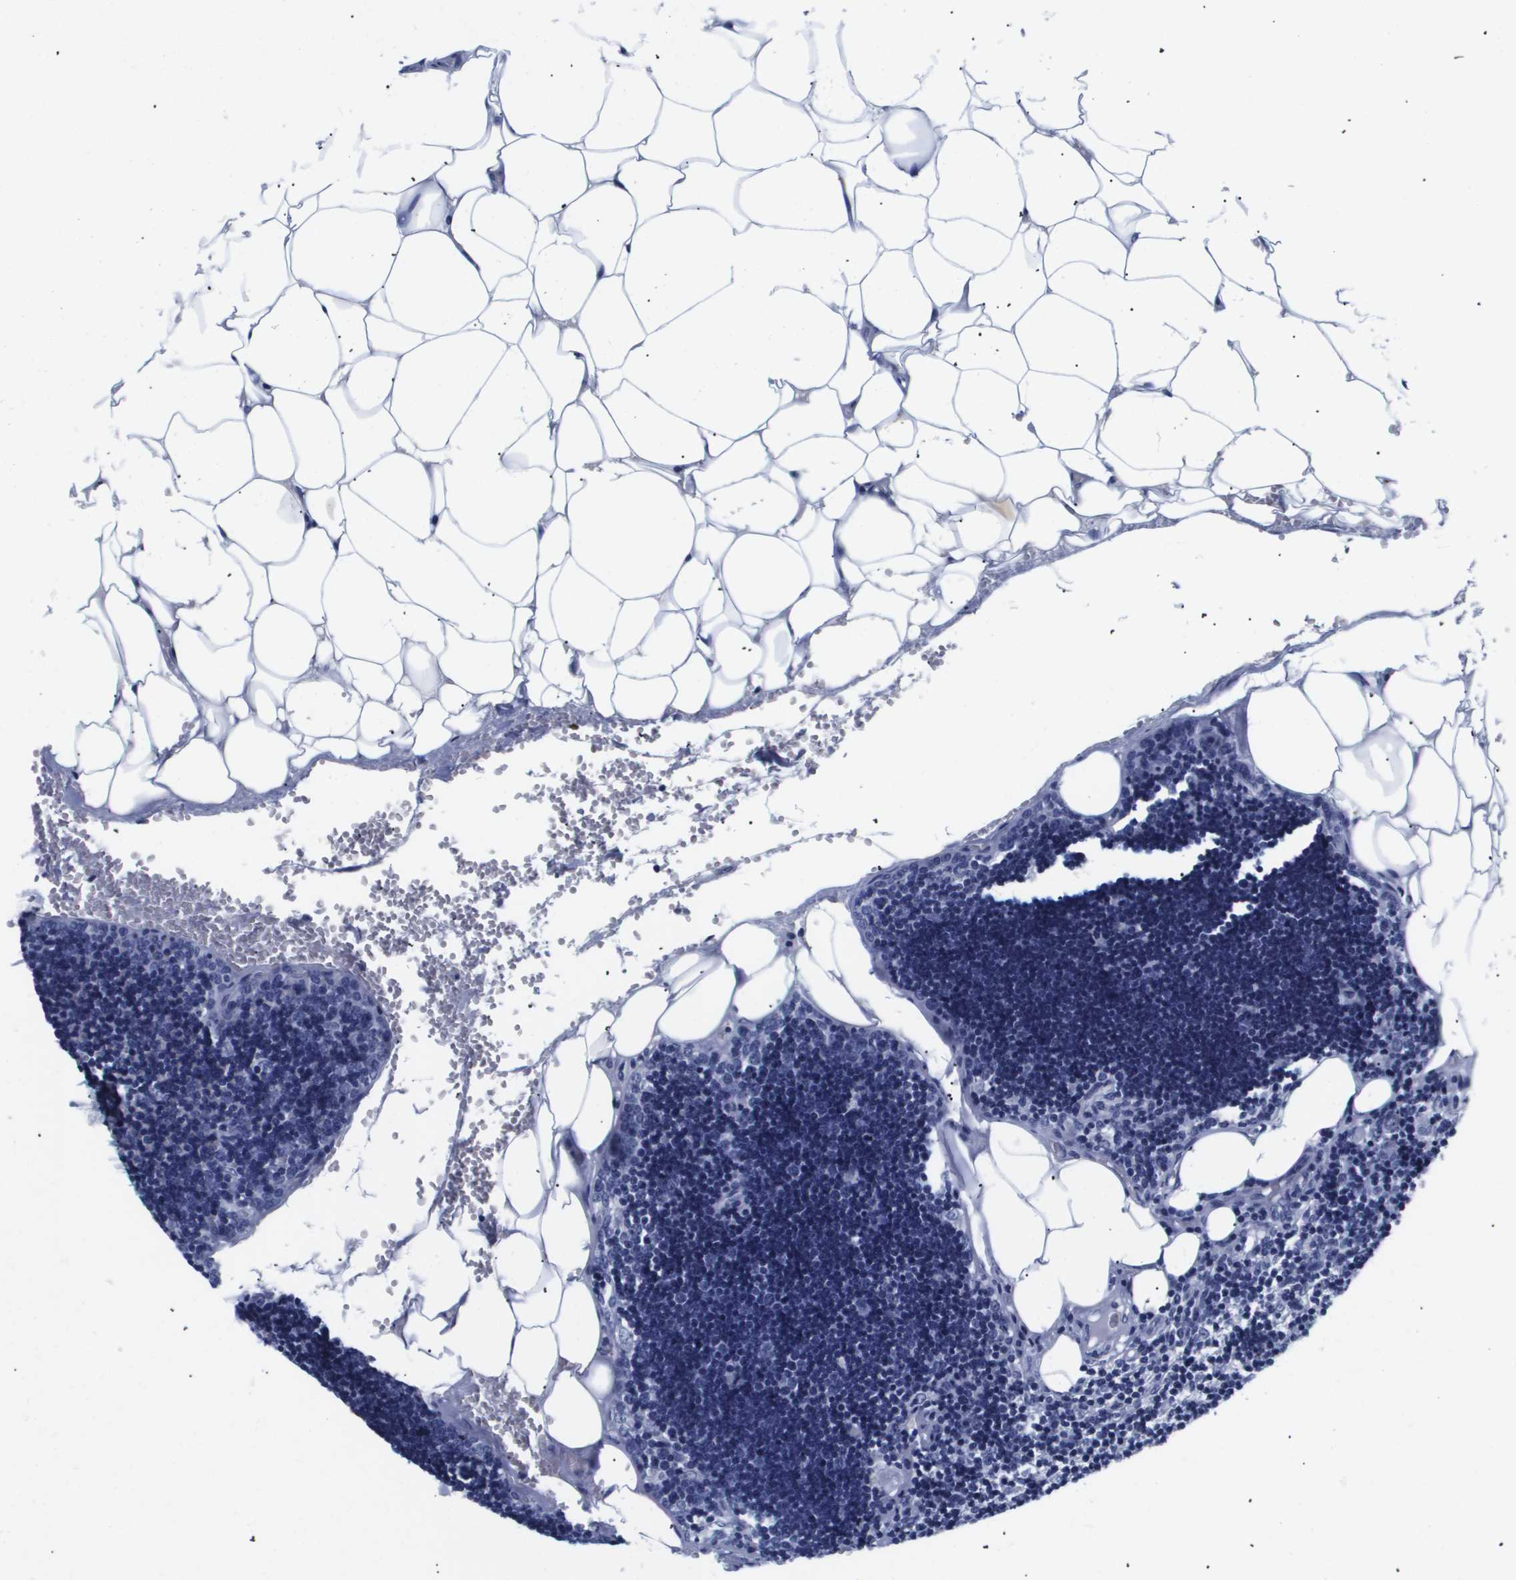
{"staining": {"intensity": "negative", "quantity": "none", "location": "none"}, "tissue": "lymph node", "cell_type": "Germinal center cells", "image_type": "normal", "snomed": [{"axis": "morphology", "description": "Normal tissue, NOS"}, {"axis": "topography", "description": "Lymph node"}], "caption": "Protein analysis of normal lymph node reveals no significant expression in germinal center cells.", "gene": "ATP6V0A4", "patient": {"sex": "male", "age": 33}}